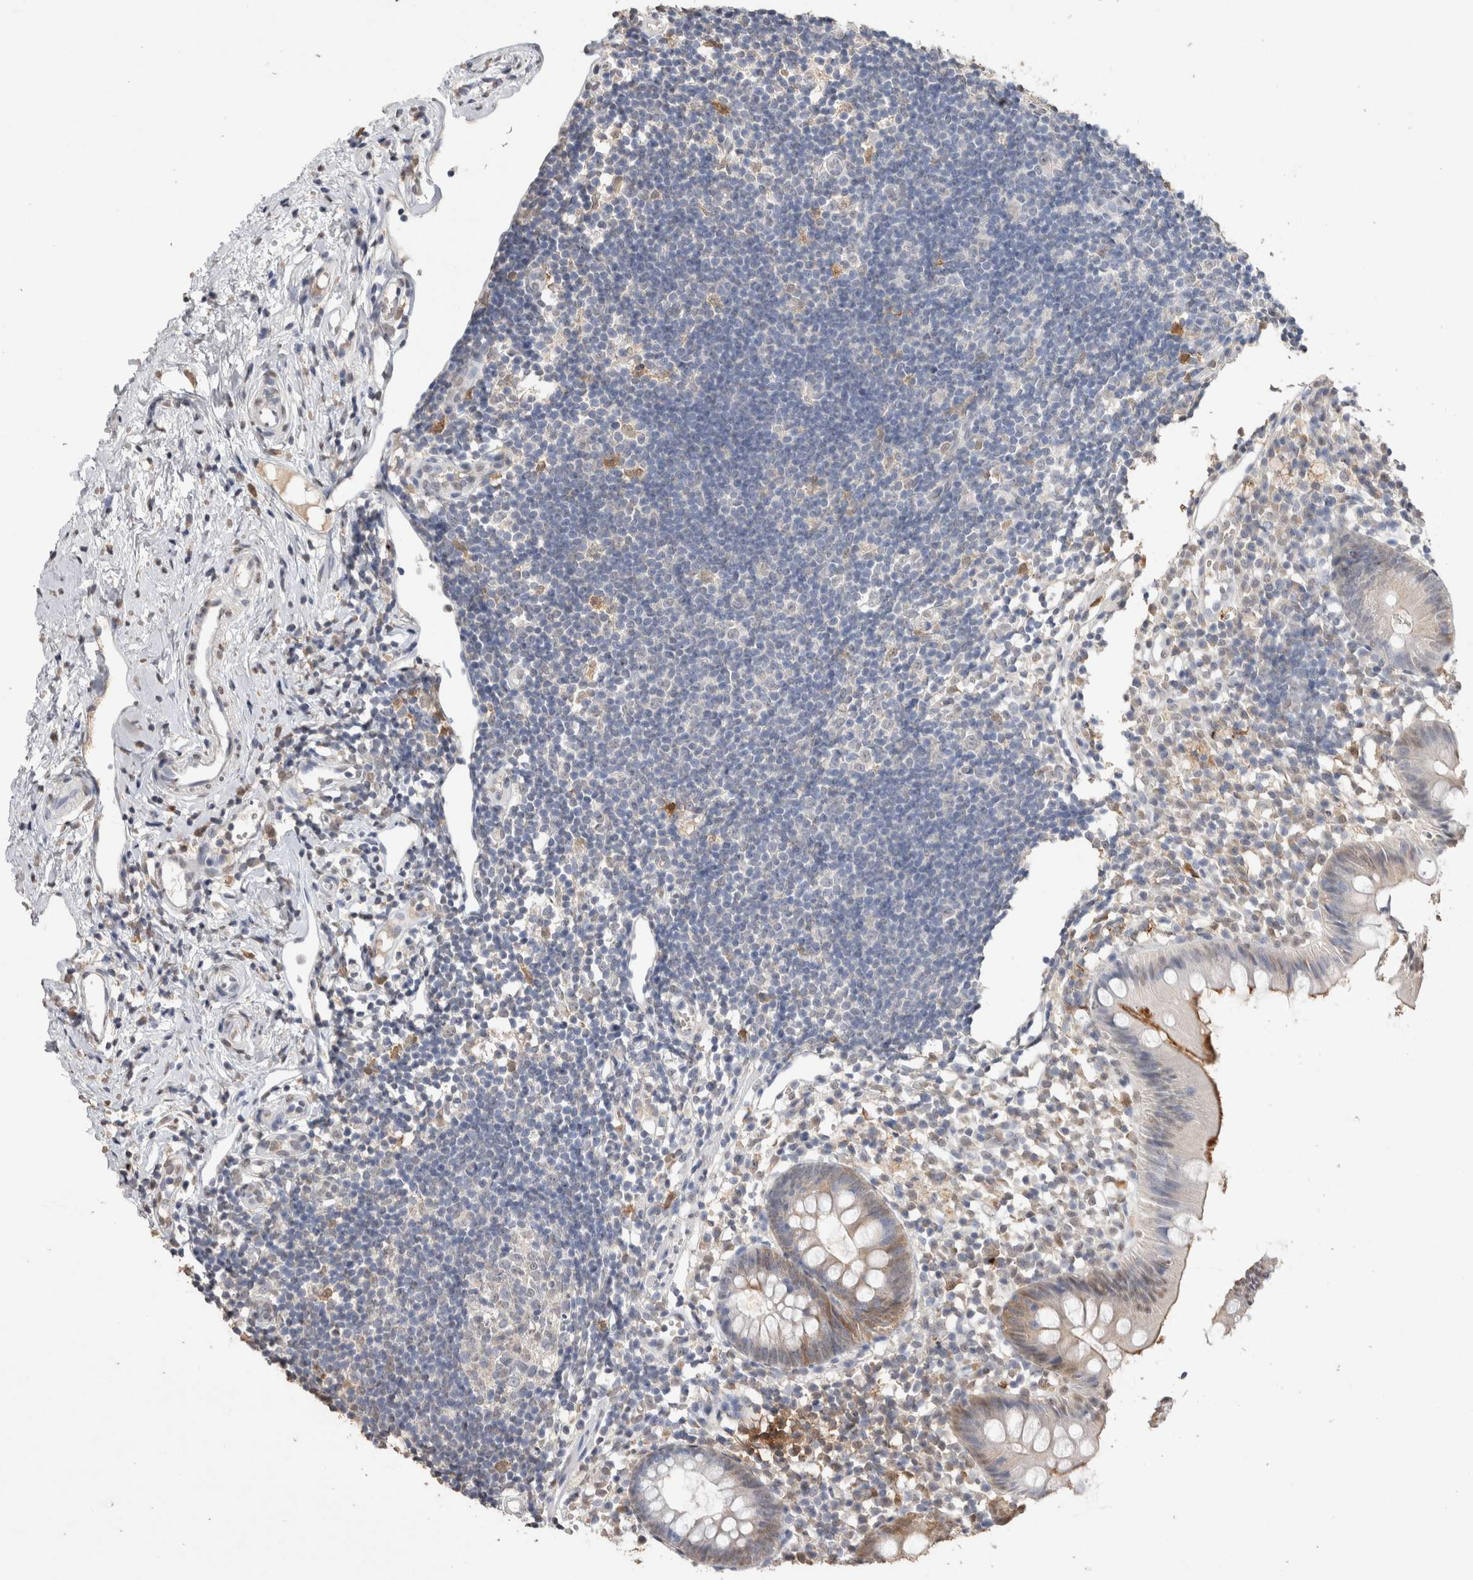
{"staining": {"intensity": "moderate", "quantity": "<25%", "location": "cytoplasmic/membranous,nuclear"}, "tissue": "appendix", "cell_type": "Glandular cells", "image_type": "normal", "snomed": [{"axis": "morphology", "description": "Normal tissue, NOS"}, {"axis": "topography", "description": "Appendix"}], "caption": "Immunohistochemistry micrograph of normal appendix: appendix stained using immunohistochemistry (IHC) demonstrates low levels of moderate protein expression localized specifically in the cytoplasmic/membranous,nuclear of glandular cells, appearing as a cytoplasmic/membranous,nuclear brown color.", "gene": "LGALS2", "patient": {"sex": "female", "age": 20}}